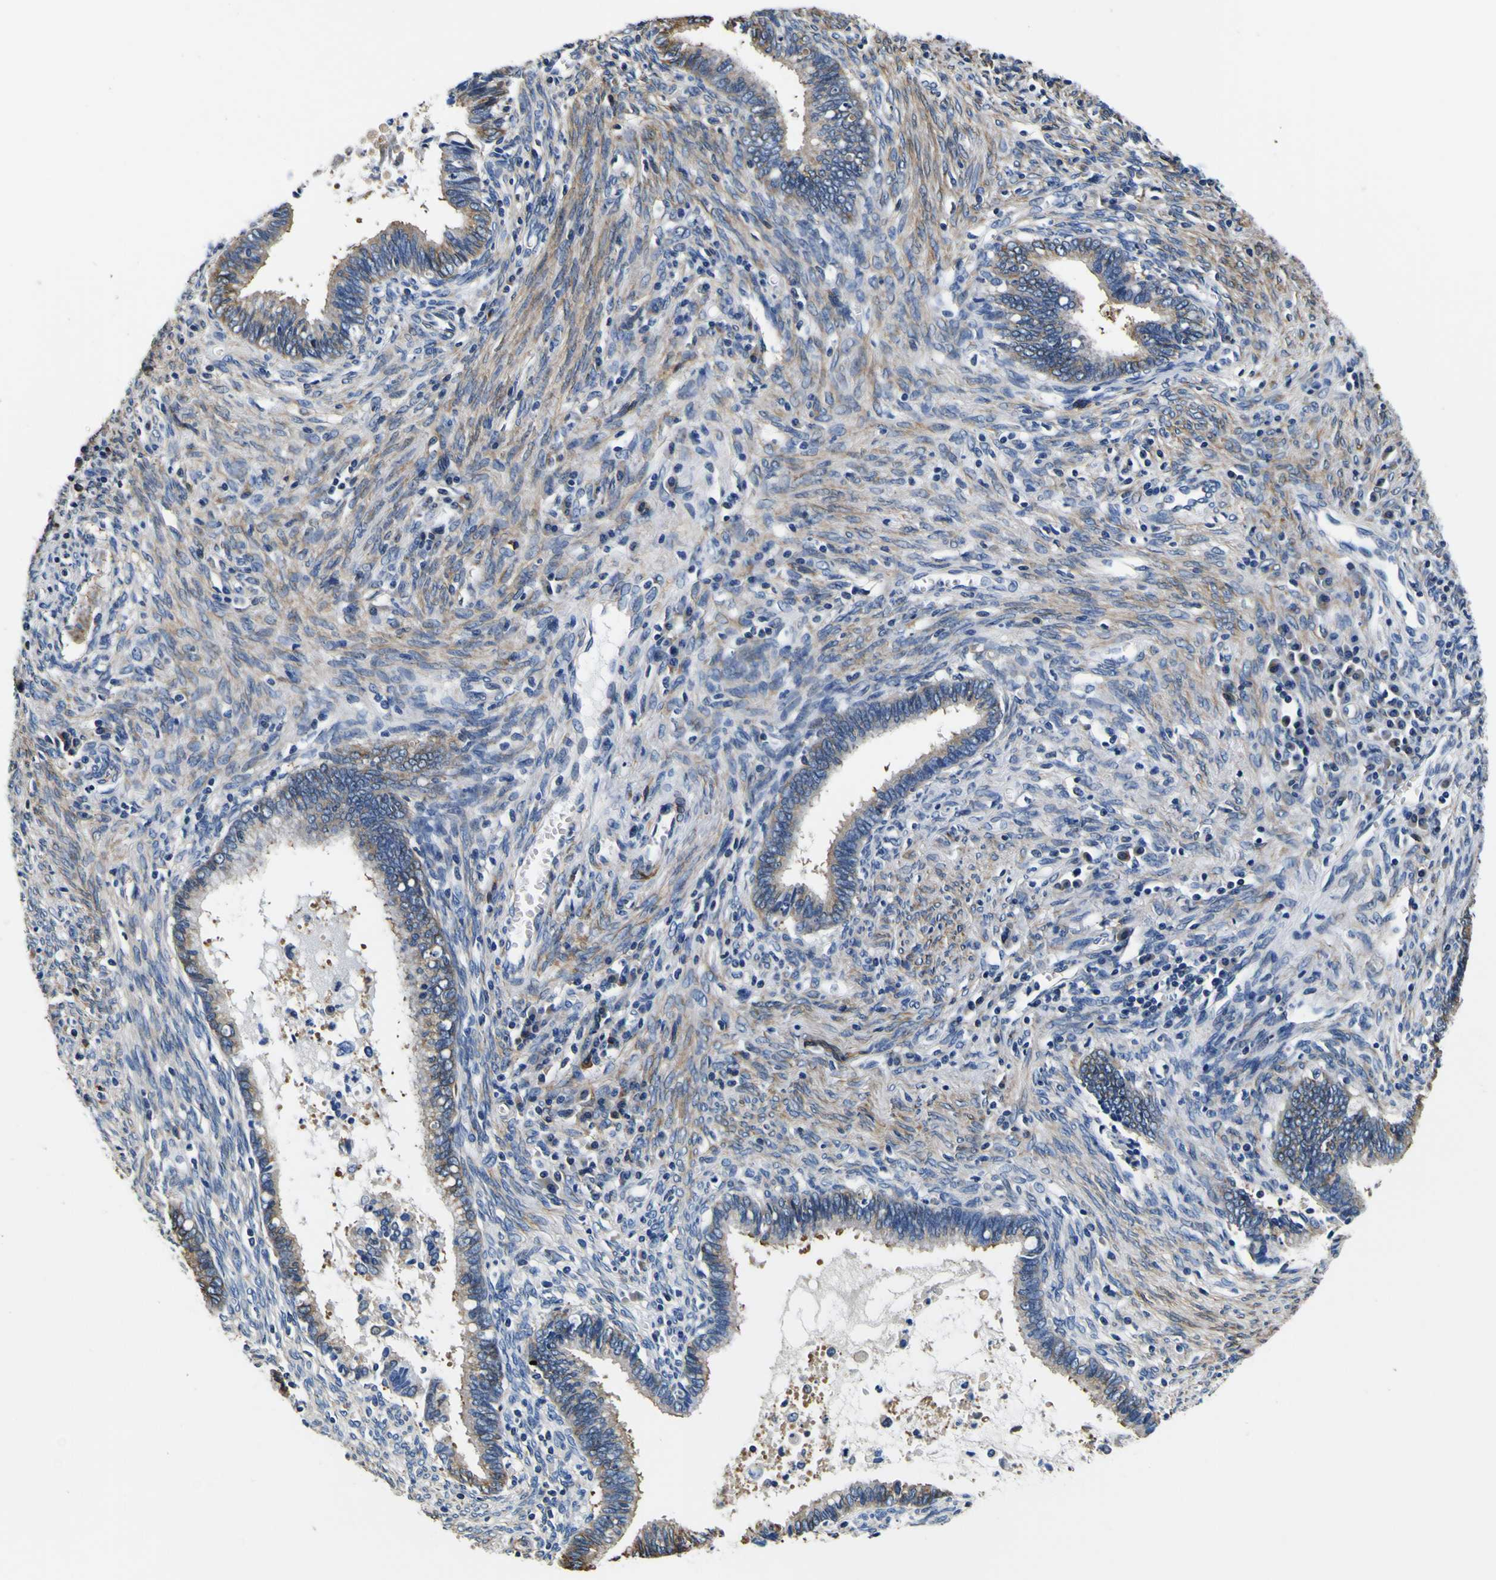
{"staining": {"intensity": "weak", "quantity": ">75%", "location": "cytoplasmic/membranous"}, "tissue": "cervical cancer", "cell_type": "Tumor cells", "image_type": "cancer", "snomed": [{"axis": "morphology", "description": "Adenocarcinoma, NOS"}, {"axis": "topography", "description": "Cervix"}], "caption": "High-power microscopy captured an immunohistochemistry histopathology image of cervical adenocarcinoma, revealing weak cytoplasmic/membranous staining in approximately >75% of tumor cells.", "gene": "TUBA1B", "patient": {"sex": "female", "age": 44}}